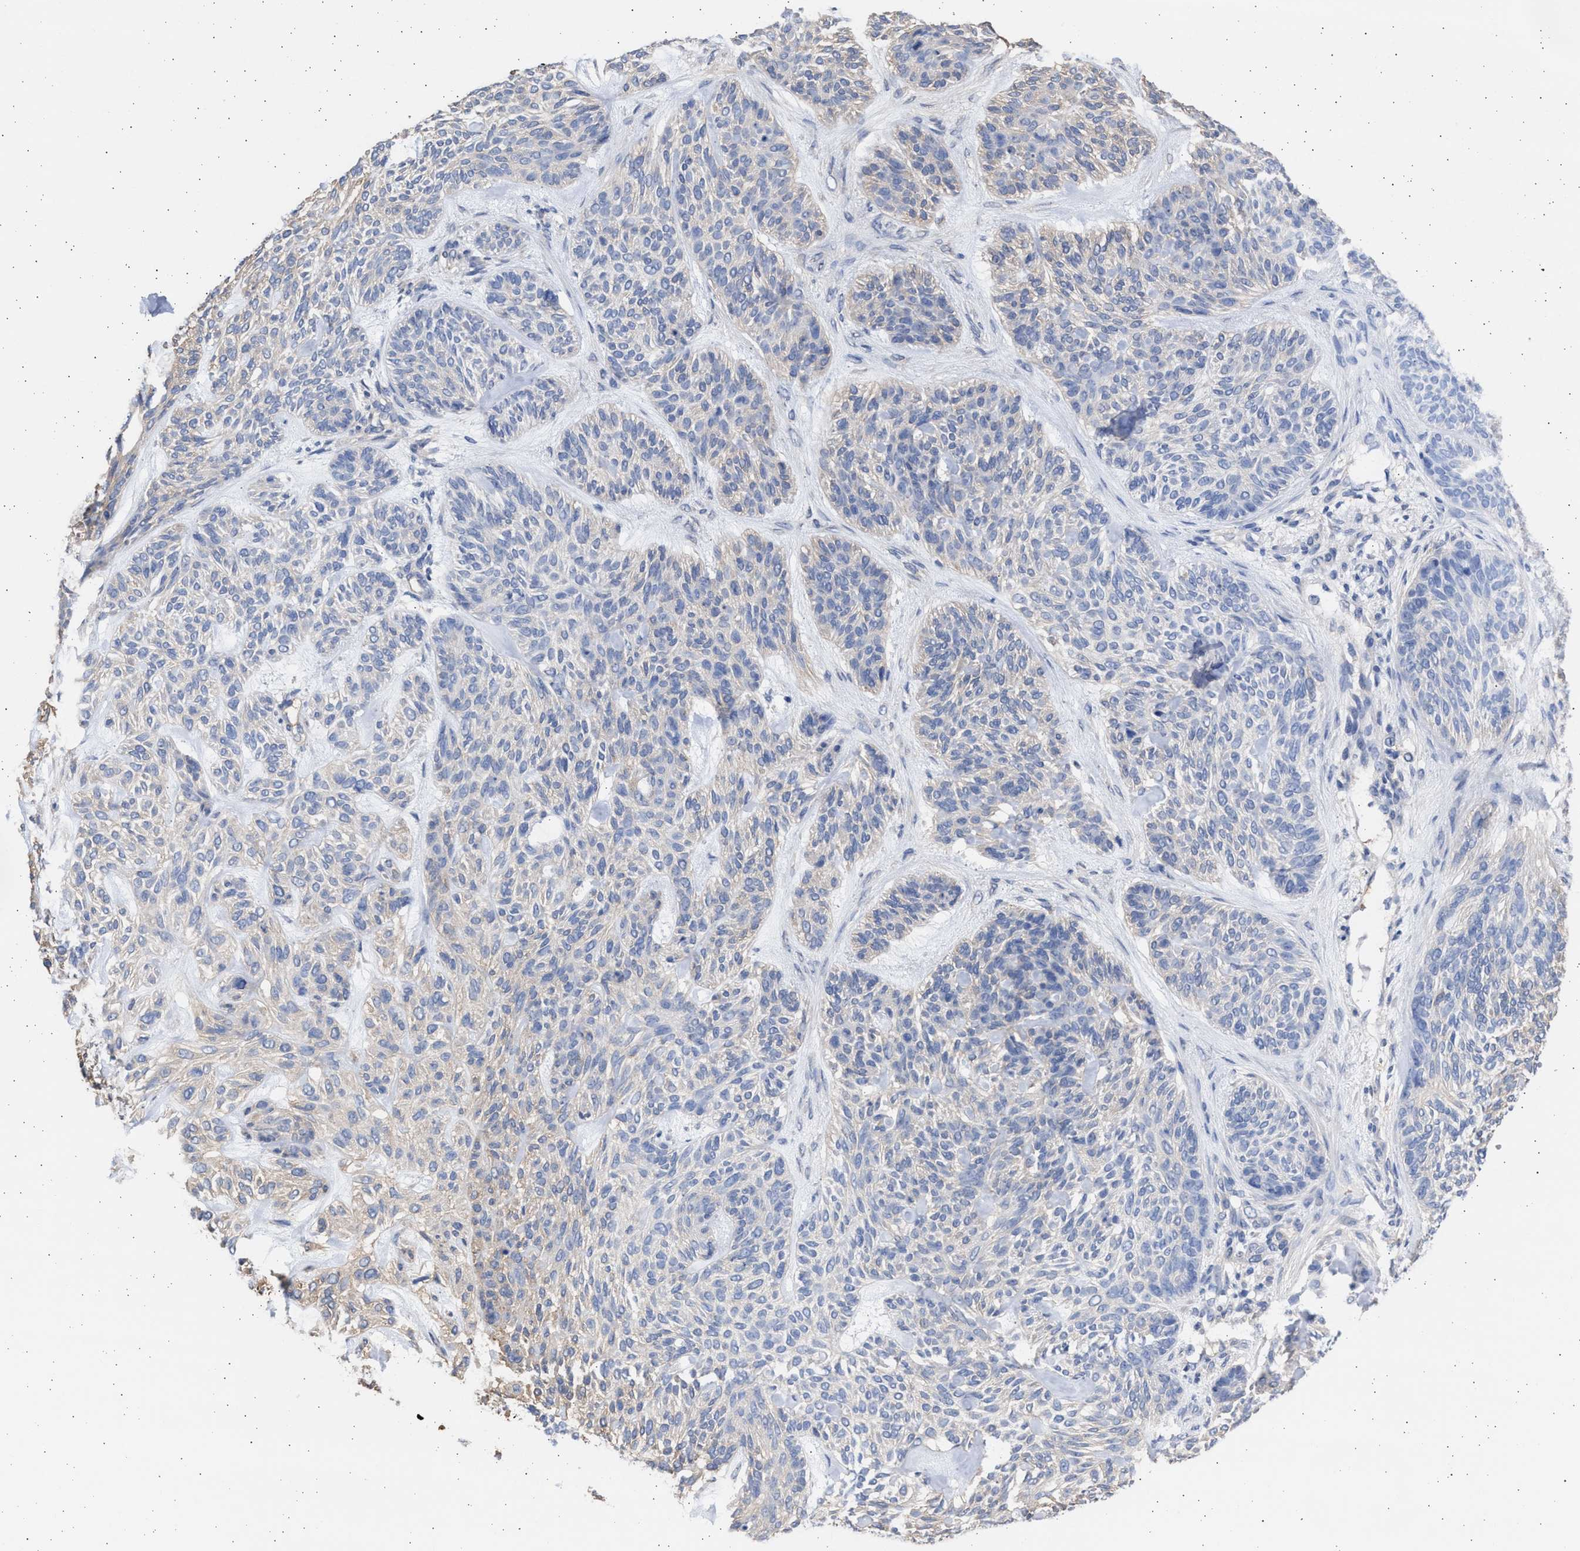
{"staining": {"intensity": "negative", "quantity": "none", "location": "none"}, "tissue": "skin cancer", "cell_type": "Tumor cells", "image_type": "cancer", "snomed": [{"axis": "morphology", "description": "Basal cell carcinoma"}, {"axis": "topography", "description": "Skin"}], "caption": "The immunohistochemistry (IHC) histopathology image has no significant positivity in tumor cells of skin basal cell carcinoma tissue. (DAB IHC, high magnification).", "gene": "ALDOC", "patient": {"sex": "male", "age": 55}}